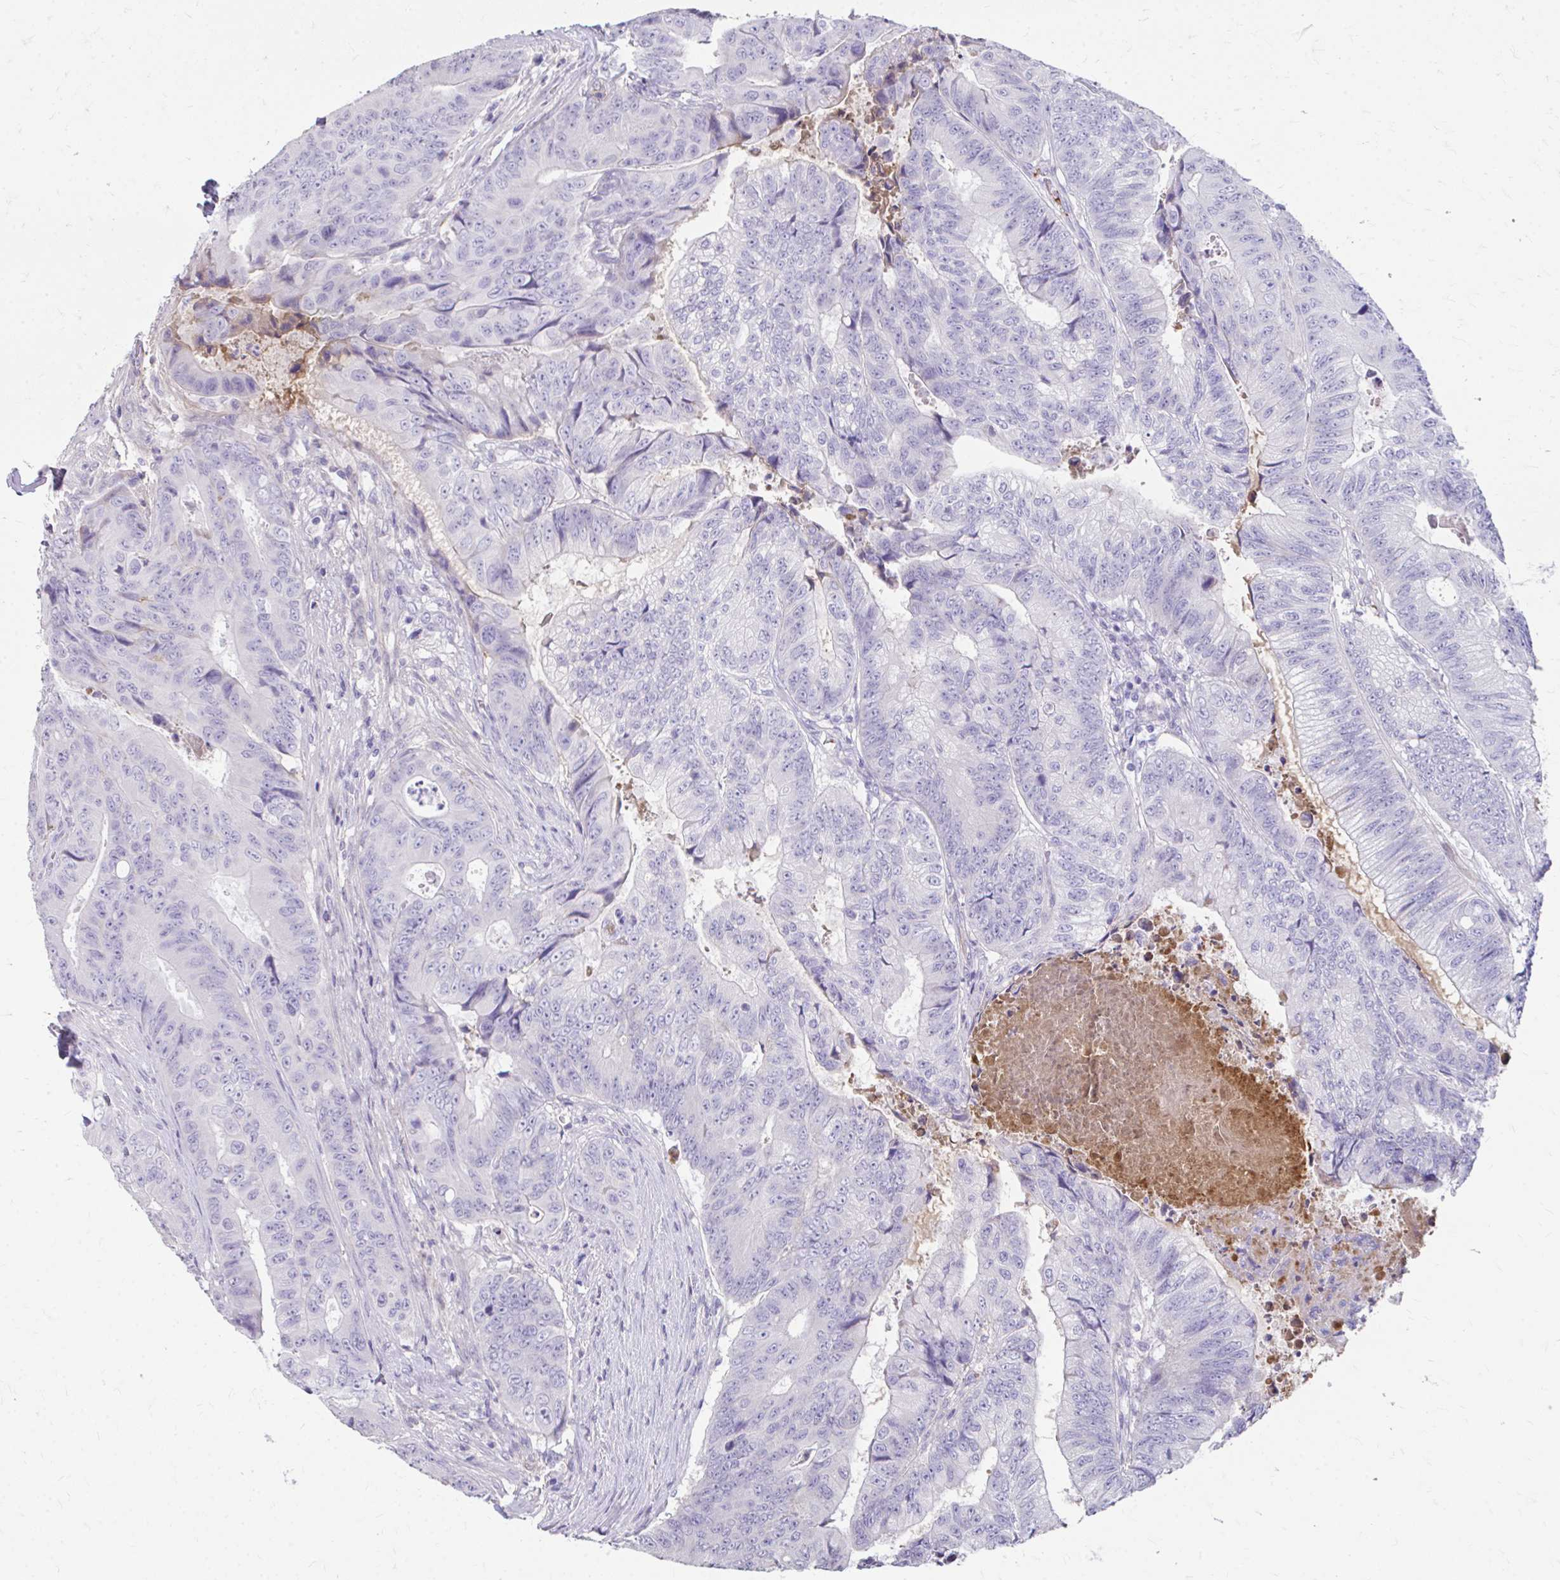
{"staining": {"intensity": "negative", "quantity": "none", "location": "none"}, "tissue": "colorectal cancer", "cell_type": "Tumor cells", "image_type": "cancer", "snomed": [{"axis": "morphology", "description": "Adenocarcinoma, NOS"}, {"axis": "topography", "description": "Colon"}], "caption": "This histopathology image is of colorectal adenocarcinoma stained with IHC to label a protein in brown with the nuclei are counter-stained blue. There is no positivity in tumor cells.", "gene": "CFH", "patient": {"sex": "female", "age": 48}}